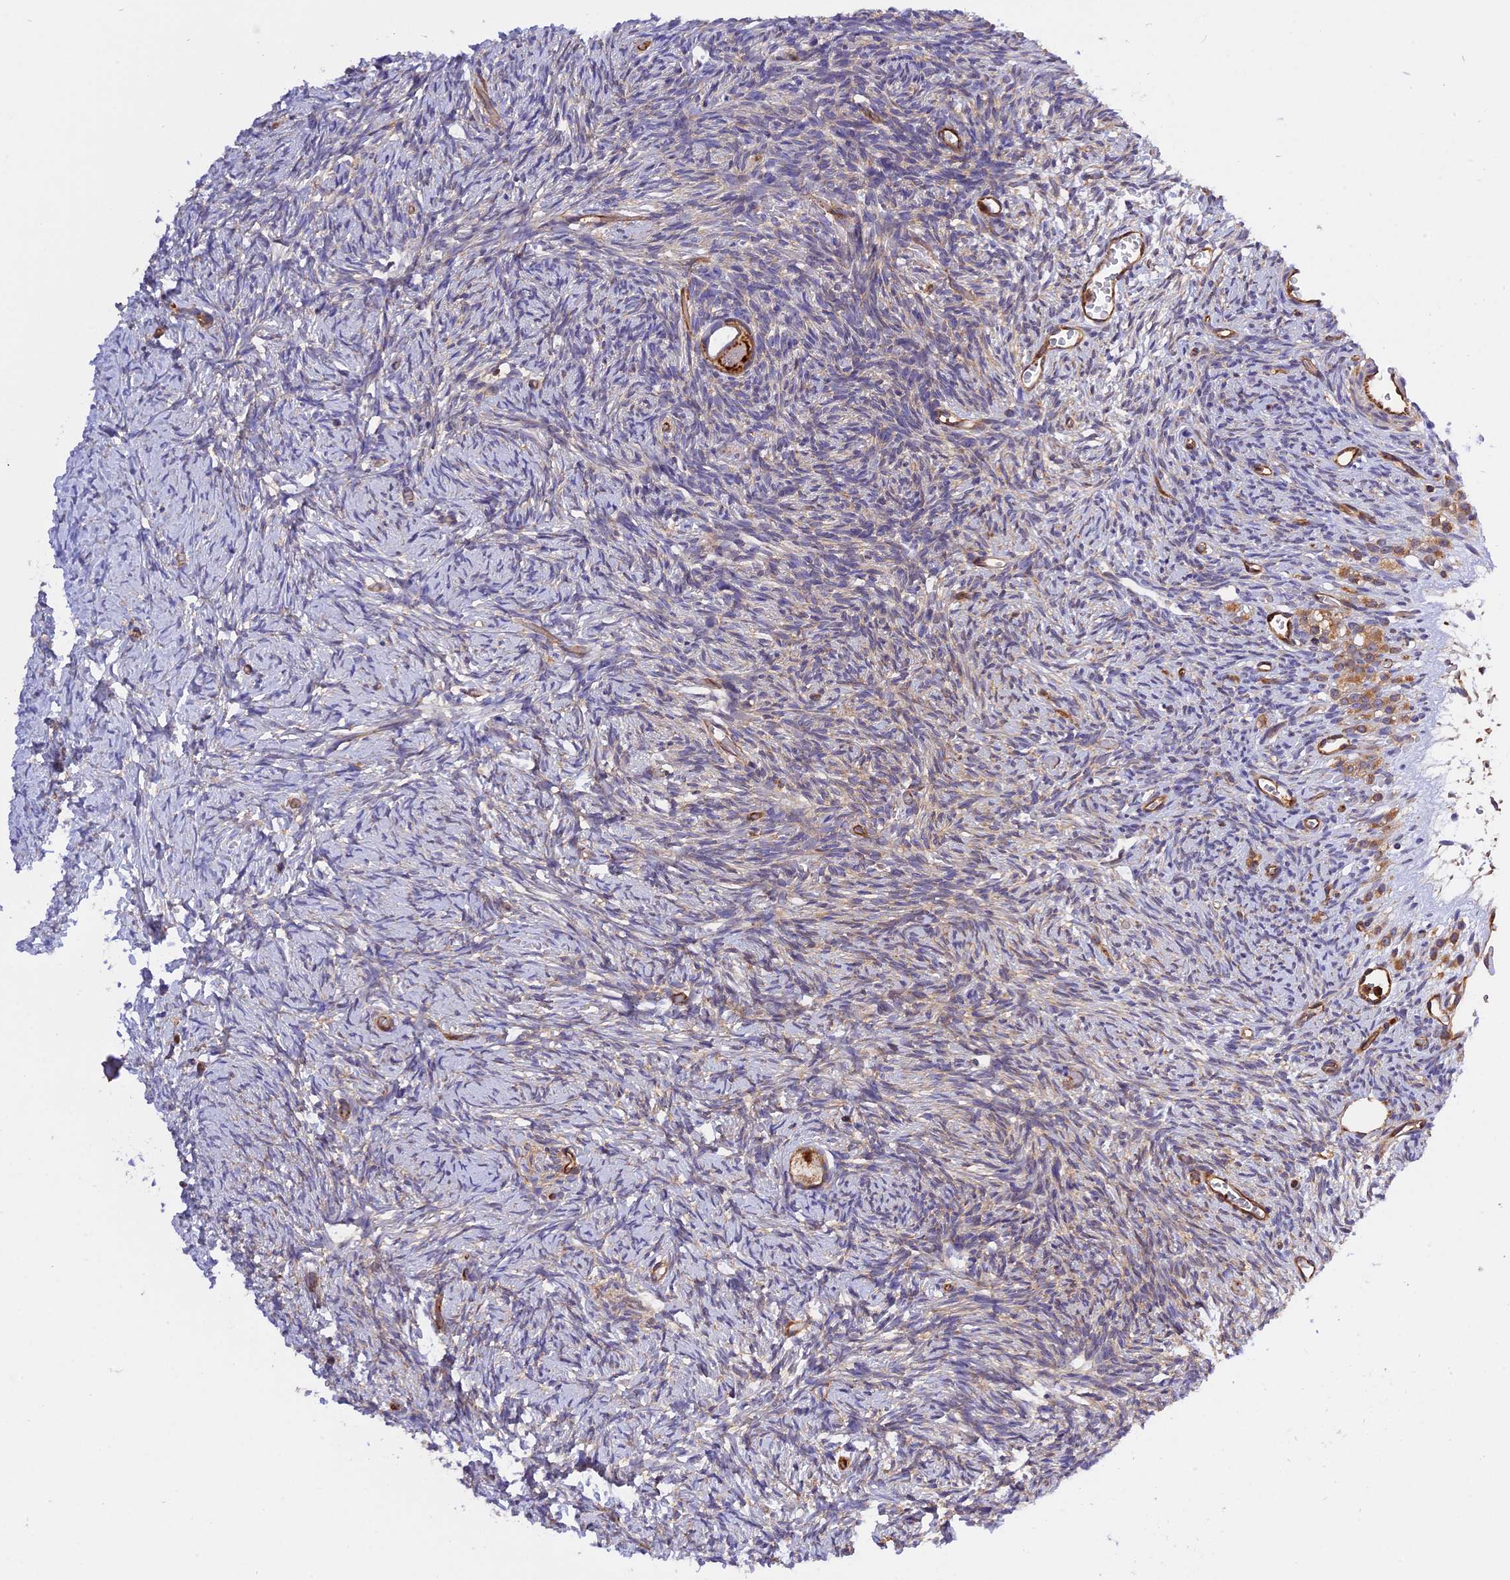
{"staining": {"intensity": "moderate", "quantity": ">75%", "location": "cytoplasmic/membranous"}, "tissue": "ovary", "cell_type": "Follicle cells", "image_type": "normal", "snomed": [{"axis": "morphology", "description": "Normal tissue, NOS"}, {"axis": "topography", "description": "Ovary"}], "caption": "Immunohistochemistry (IHC) (DAB) staining of unremarkable ovary shows moderate cytoplasmic/membranous protein staining in approximately >75% of follicle cells.", "gene": "C5orf22", "patient": {"sex": "female", "age": 39}}